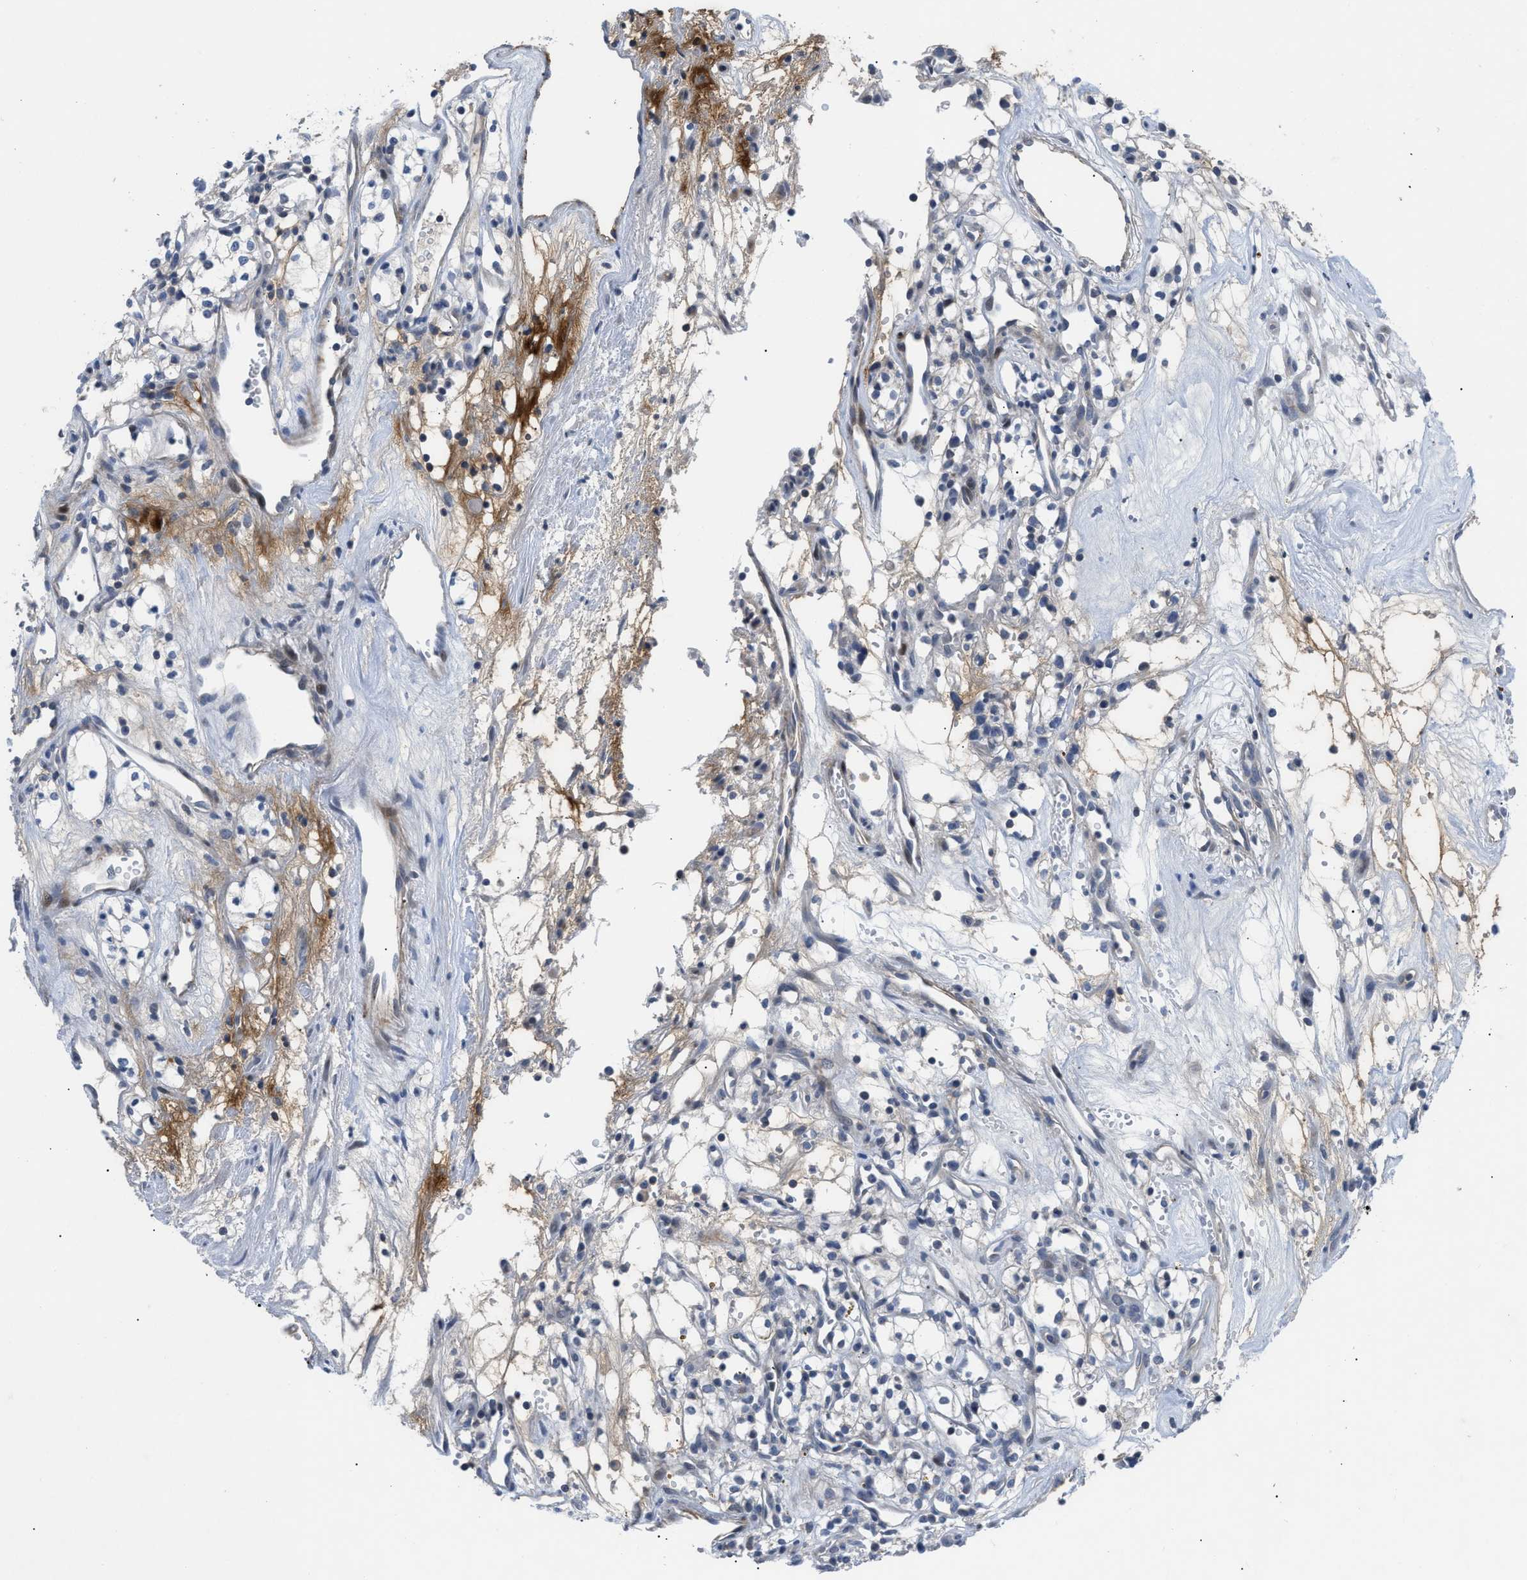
{"staining": {"intensity": "negative", "quantity": "none", "location": "none"}, "tissue": "renal cancer", "cell_type": "Tumor cells", "image_type": "cancer", "snomed": [{"axis": "morphology", "description": "Adenocarcinoma, NOS"}, {"axis": "topography", "description": "Kidney"}], "caption": "IHC micrograph of neoplastic tissue: human renal cancer stained with DAB (3,3'-diaminobenzidine) reveals no significant protein positivity in tumor cells. Nuclei are stained in blue.", "gene": "OR9K2", "patient": {"sex": "male", "age": 59}}